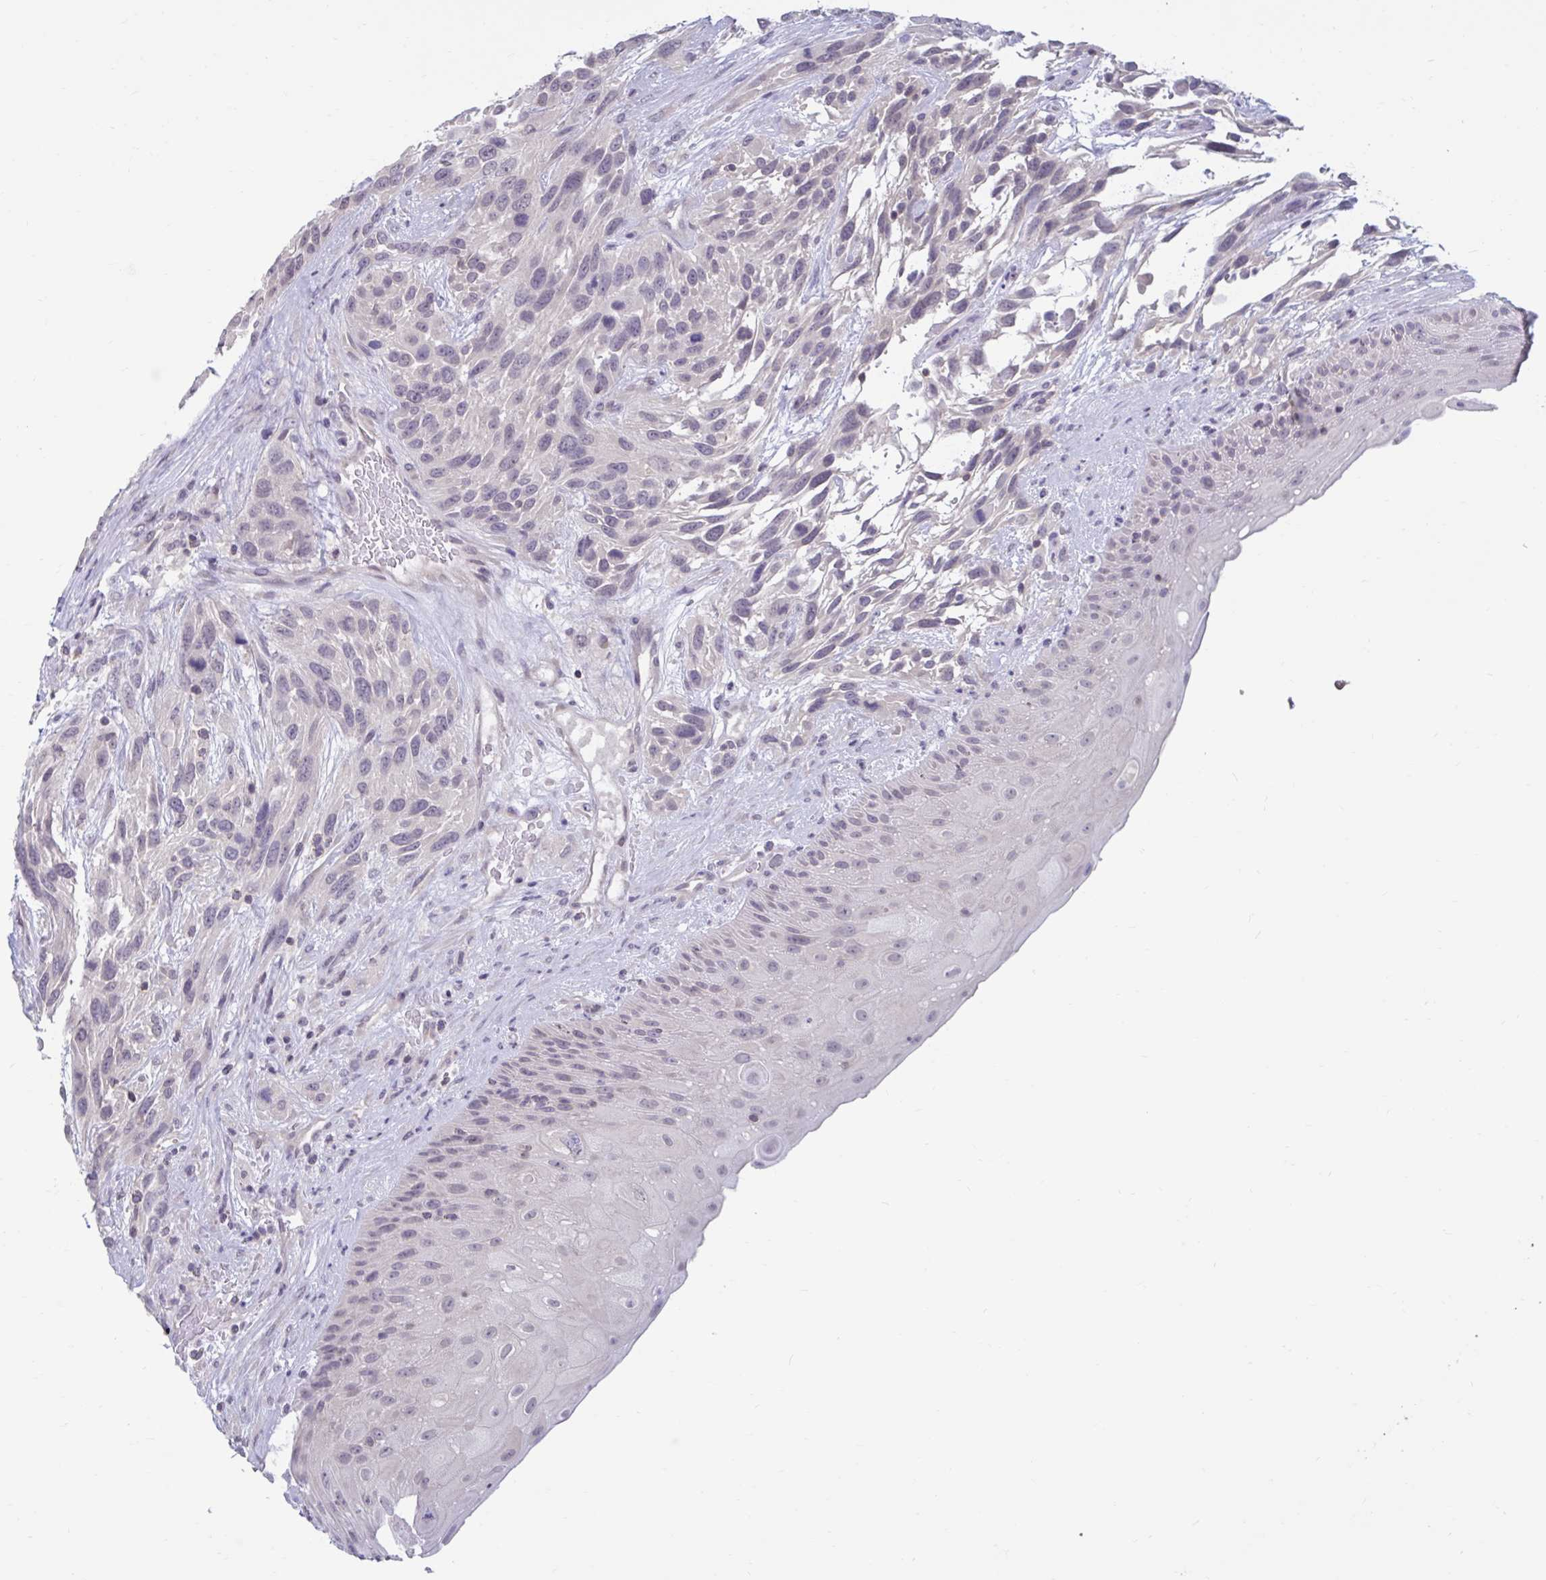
{"staining": {"intensity": "negative", "quantity": "none", "location": "none"}, "tissue": "urothelial cancer", "cell_type": "Tumor cells", "image_type": "cancer", "snomed": [{"axis": "morphology", "description": "Urothelial carcinoma, High grade"}, {"axis": "topography", "description": "Urinary bladder"}], "caption": "Tumor cells are negative for brown protein staining in urothelial carcinoma (high-grade).", "gene": "ARPP19", "patient": {"sex": "female", "age": 70}}